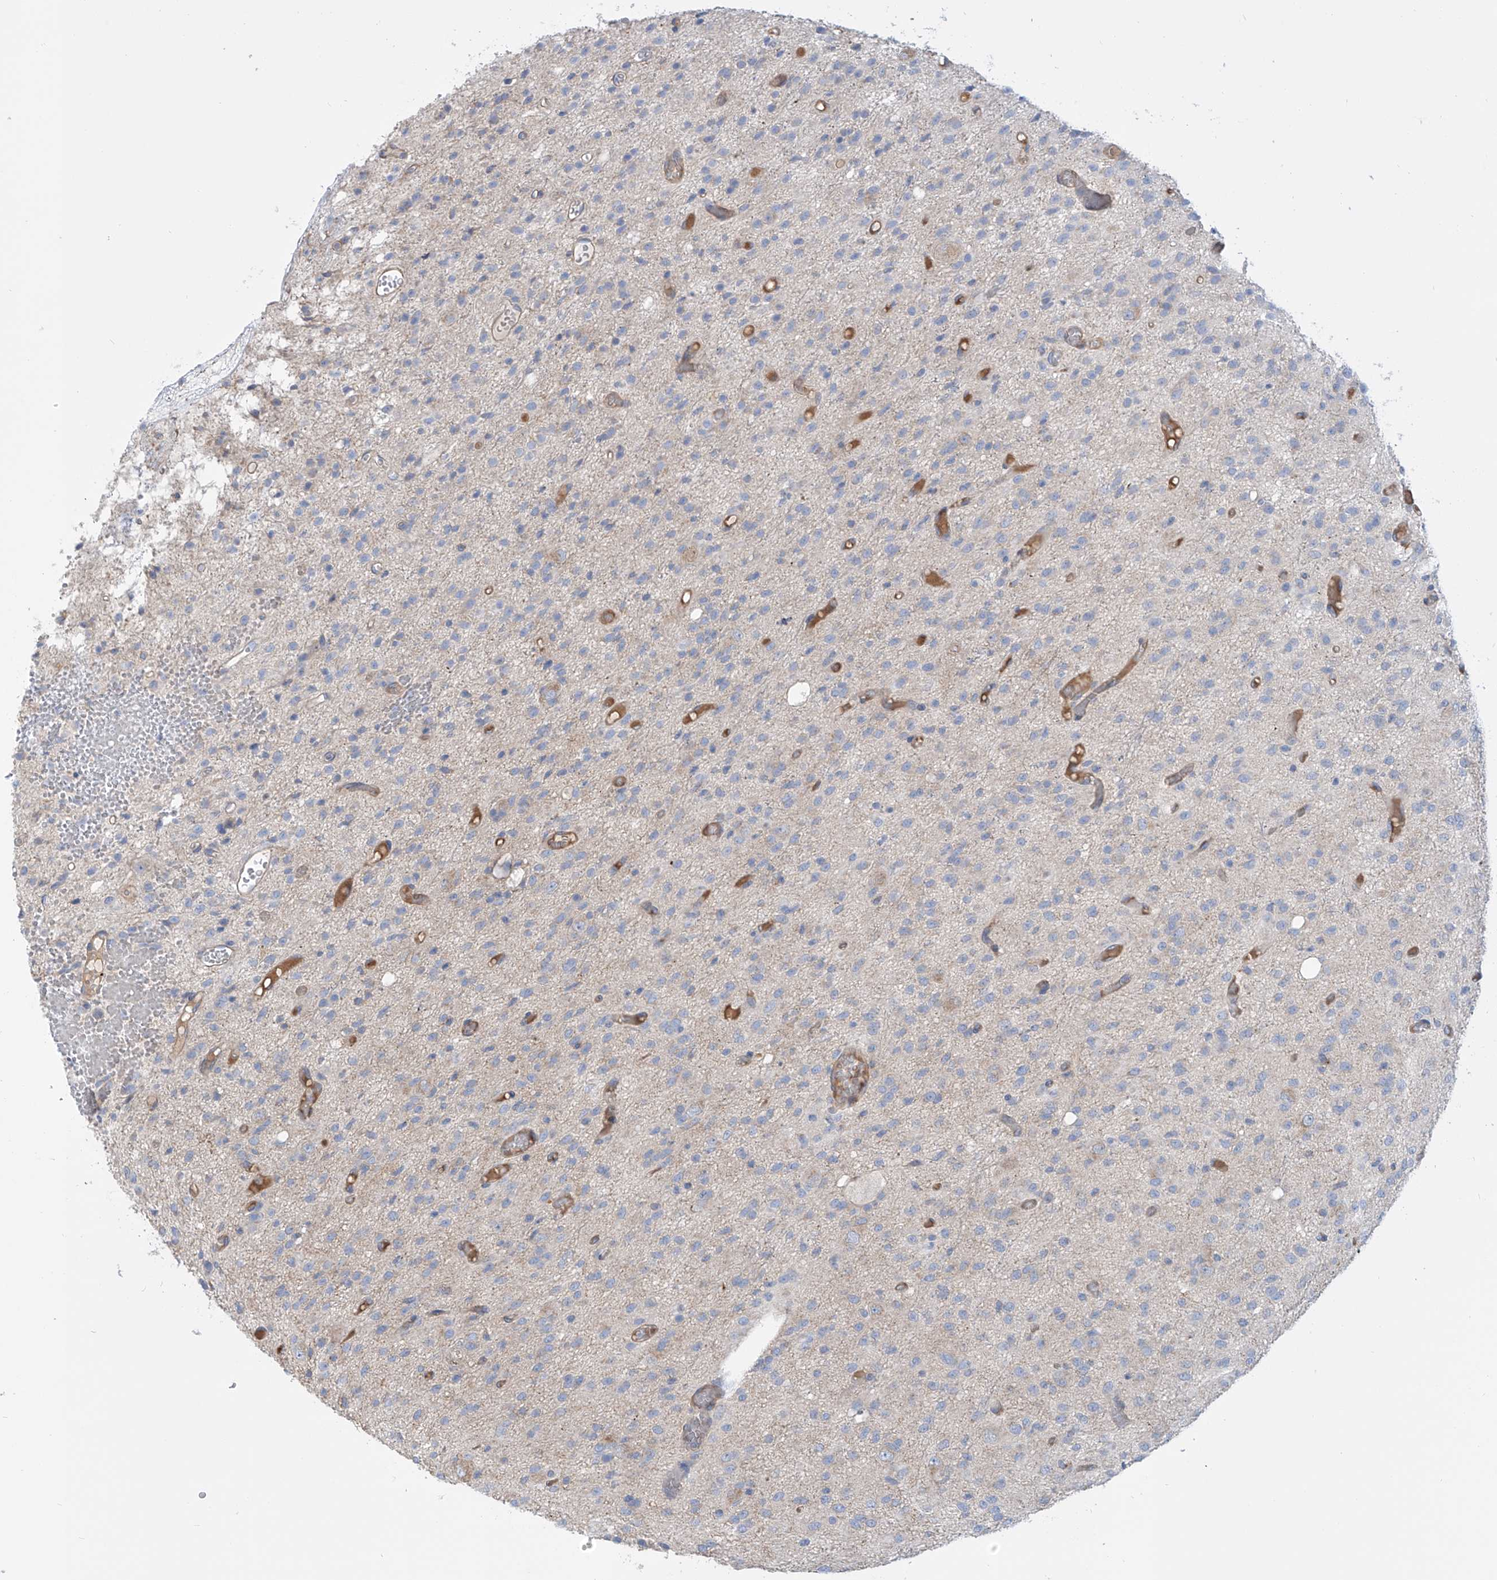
{"staining": {"intensity": "negative", "quantity": "none", "location": "none"}, "tissue": "glioma", "cell_type": "Tumor cells", "image_type": "cancer", "snomed": [{"axis": "morphology", "description": "Glioma, malignant, High grade"}, {"axis": "topography", "description": "Brain"}], "caption": "Tumor cells are negative for protein expression in human glioma.", "gene": "TMEM209", "patient": {"sex": "female", "age": 59}}